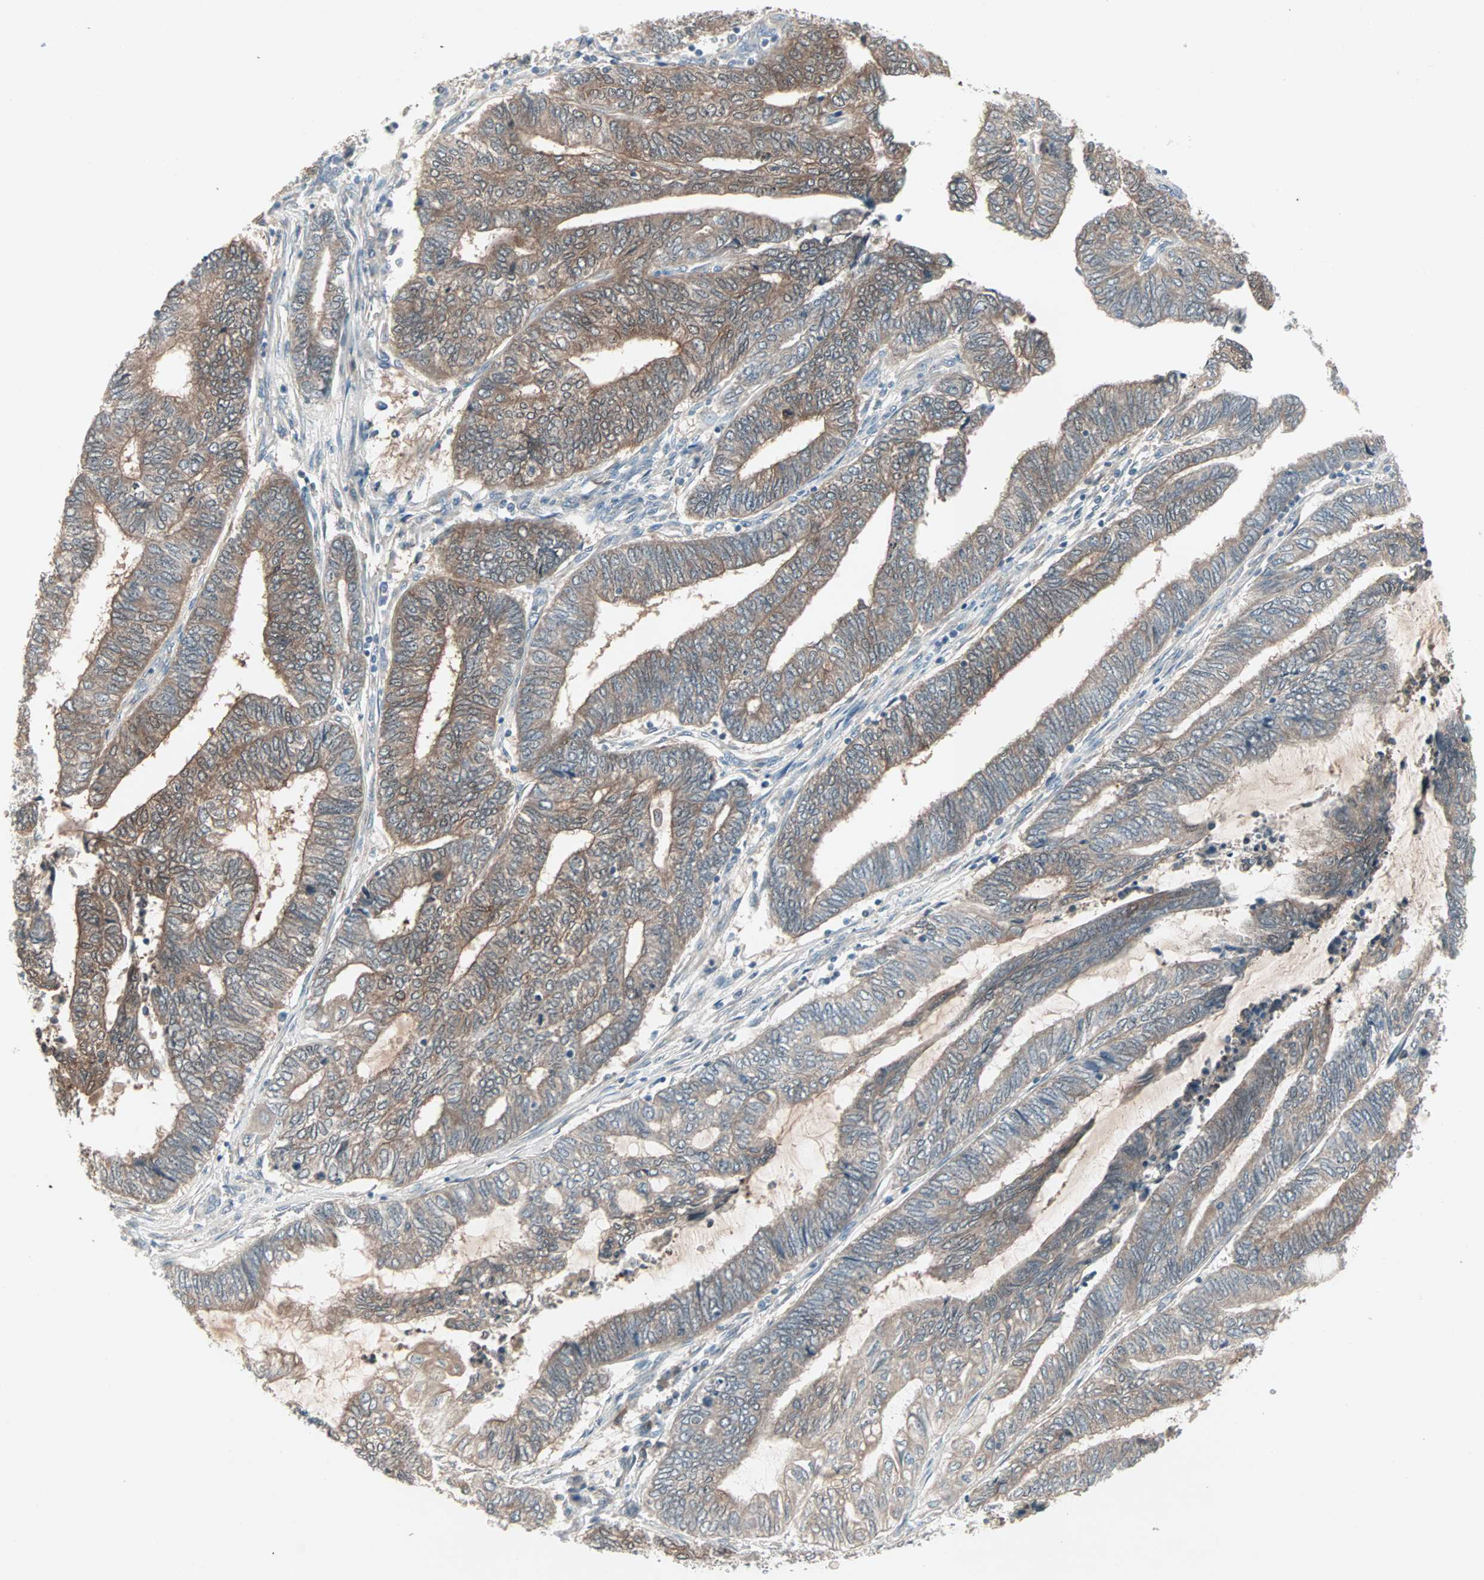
{"staining": {"intensity": "moderate", "quantity": "25%-75%", "location": "cytoplasmic/membranous"}, "tissue": "endometrial cancer", "cell_type": "Tumor cells", "image_type": "cancer", "snomed": [{"axis": "morphology", "description": "Adenocarcinoma, NOS"}, {"axis": "topography", "description": "Uterus"}, {"axis": "topography", "description": "Endometrium"}], "caption": "Human endometrial adenocarcinoma stained with a protein marker shows moderate staining in tumor cells.", "gene": "JMJD7-PLA2G4B", "patient": {"sex": "female", "age": 70}}